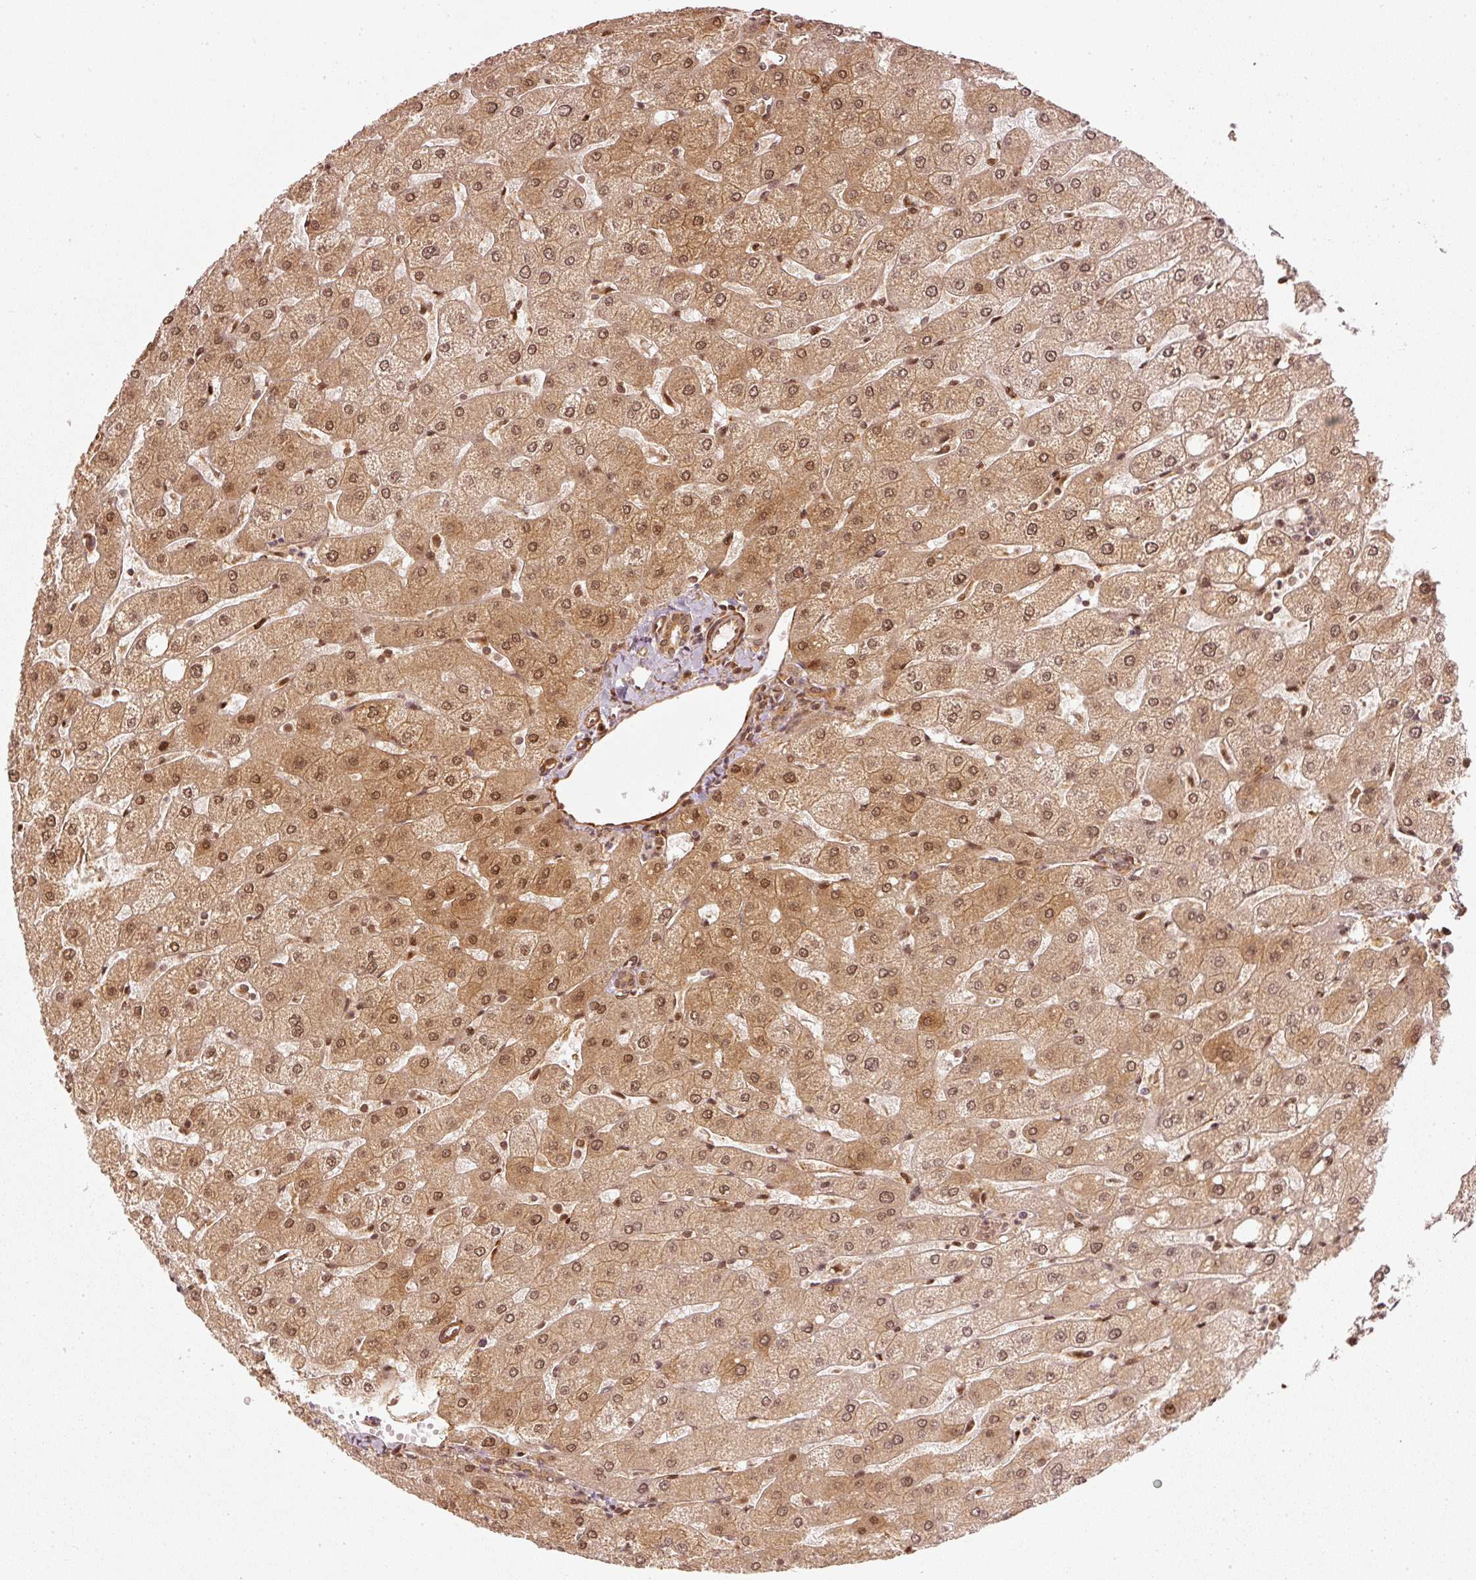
{"staining": {"intensity": "moderate", "quantity": ">75%", "location": "cytoplasmic/membranous,nuclear"}, "tissue": "liver", "cell_type": "Cholangiocytes", "image_type": "normal", "snomed": [{"axis": "morphology", "description": "Normal tissue, NOS"}, {"axis": "topography", "description": "Liver"}], "caption": "Liver stained with a brown dye reveals moderate cytoplasmic/membranous,nuclear positive positivity in about >75% of cholangiocytes.", "gene": "PSMD1", "patient": {"sex": "male", "age": 67}}